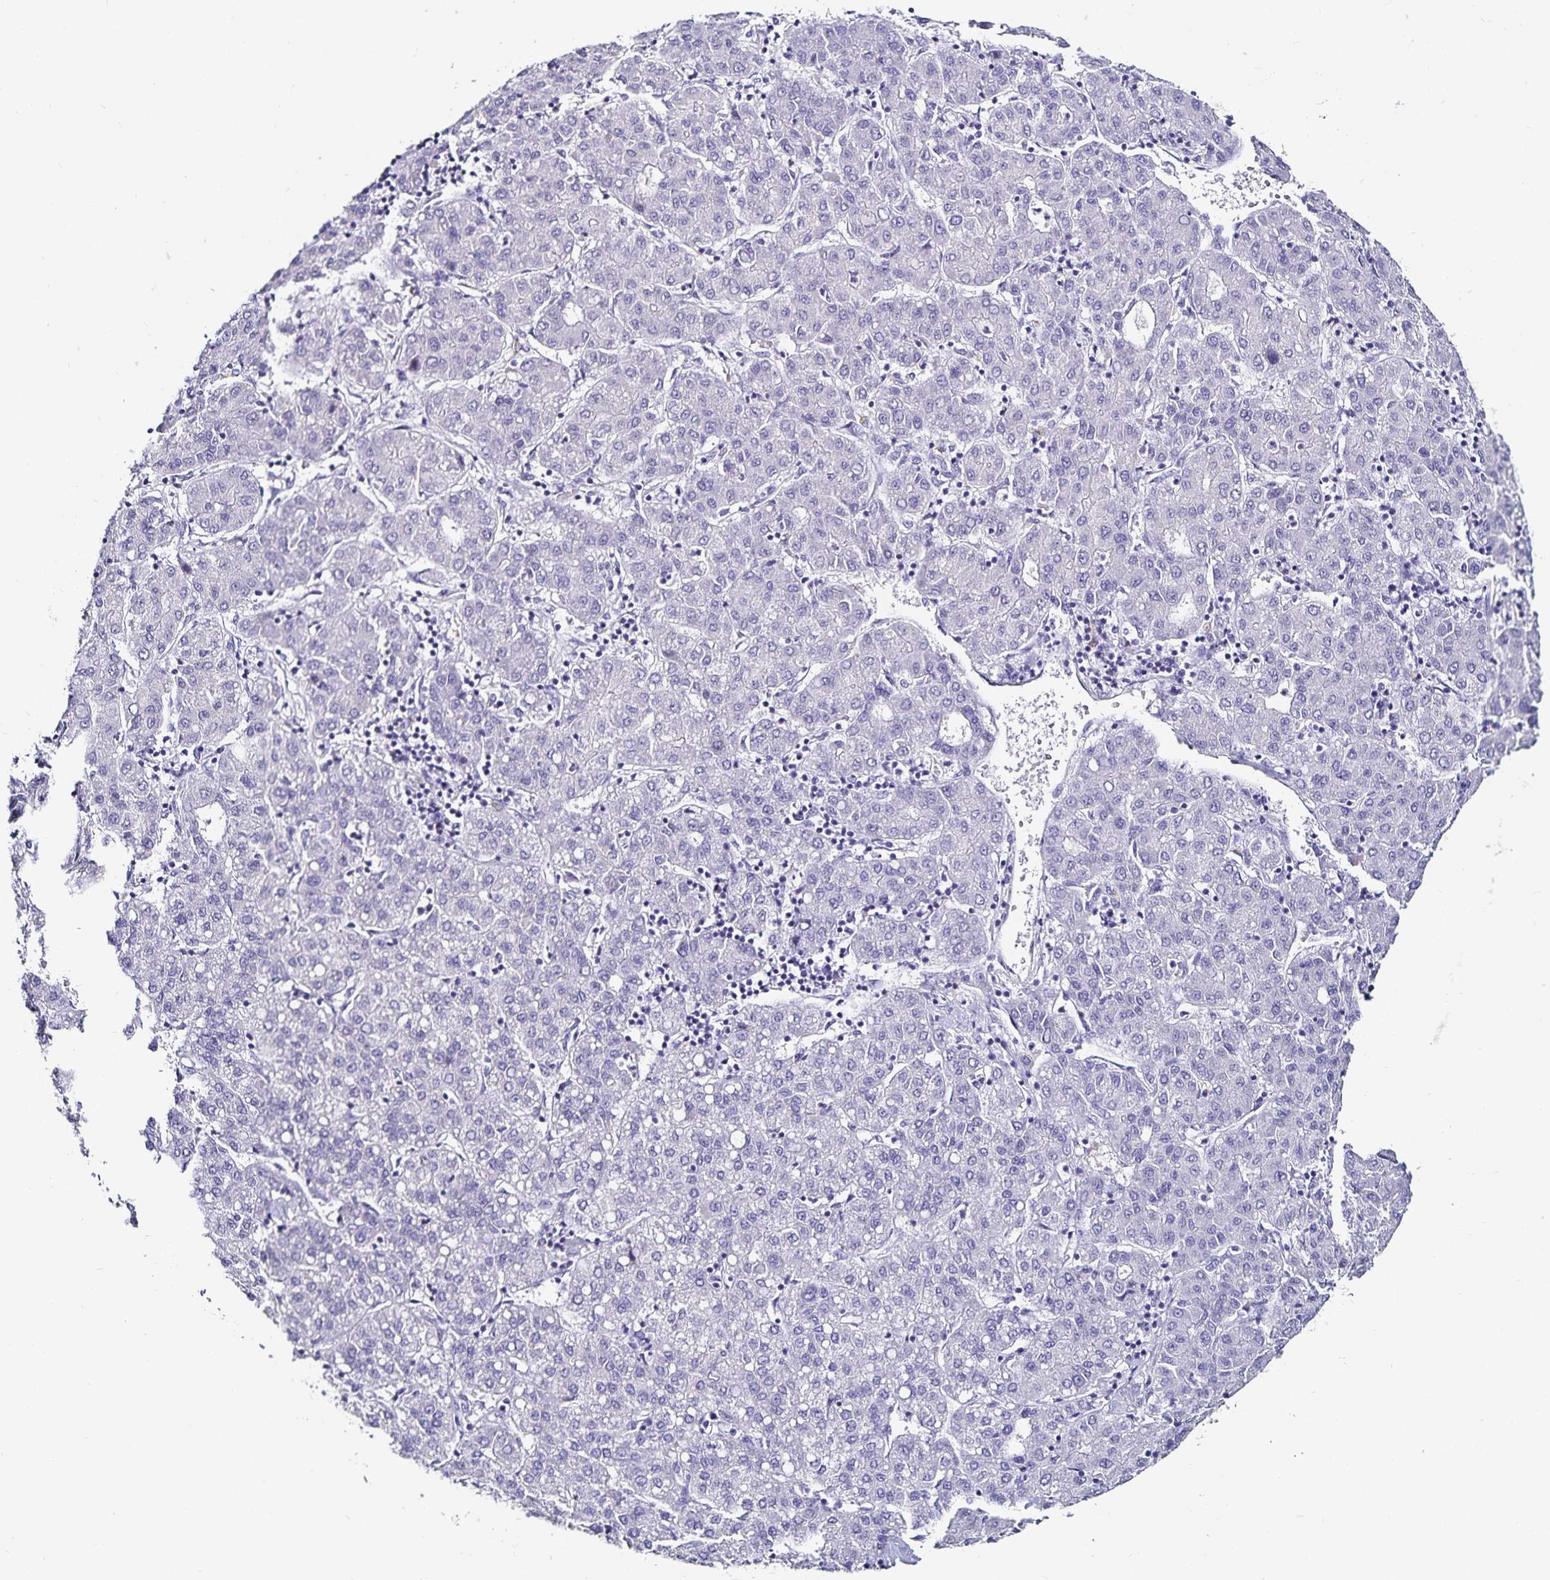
{"staining": {"intensity": "negative", "quantity": "none", "location": "none"}, "tissue": "liver cancer", "cell_type": "Tumor cells", "image_type": "cancer", "snomed": [{"axis": "morphology", "description": "Carcinoma, Hepatocellular, NOS"}, {"axis": "topography", "description": "Liver"}], "caption": "The photomicrograph displays no significant positivity in tumor cells of hepatocellular carcinoma (liver).", "gene": "TSPAN7", "patient": {"sex": "male", "age": 65}}